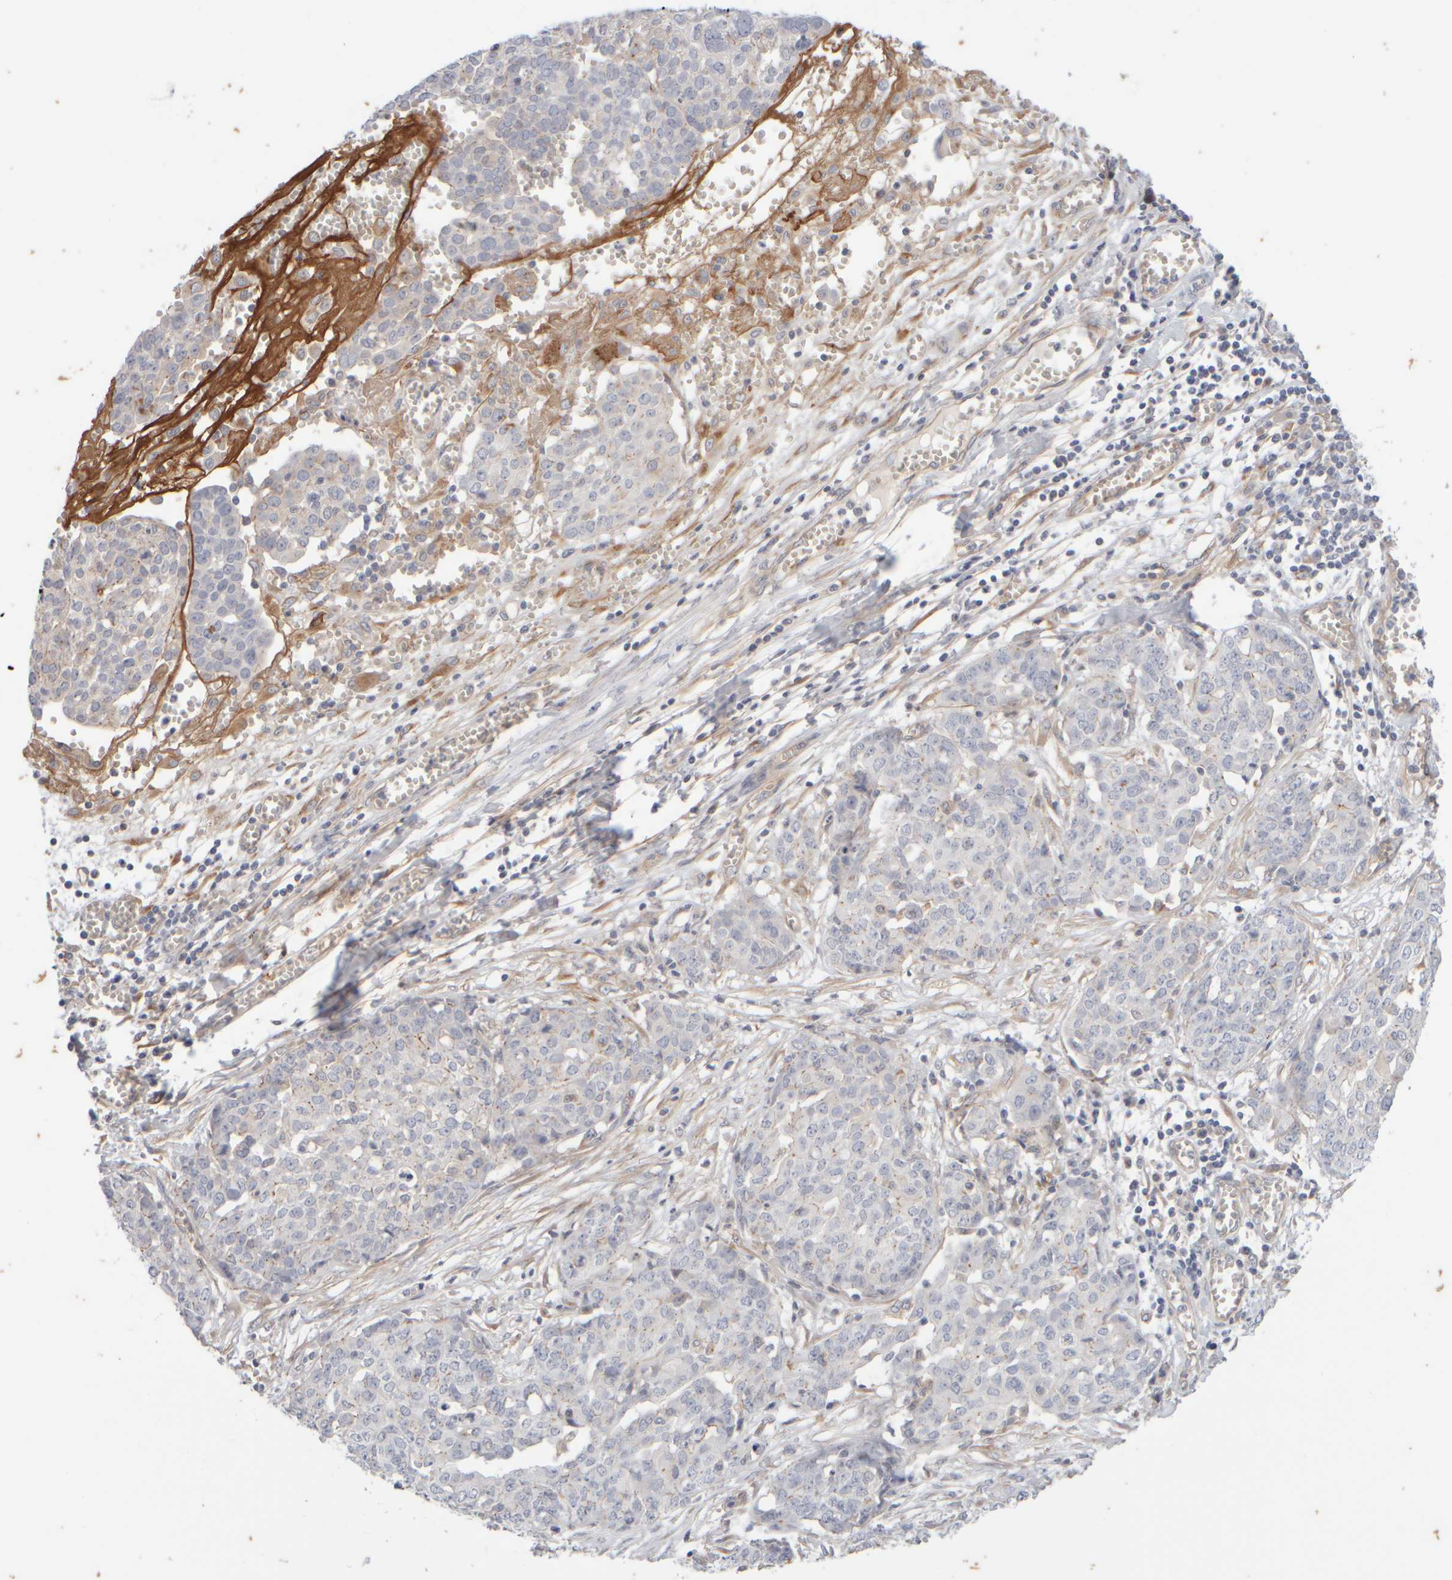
{"staining": {"intensity": "negative", "quantity": "none", "location": "none"}, "tissue": "ovarian cancer", "cell_type": "Tumor cells", "image_type": "cancer", "snomed": [{"axis": "morphology", "description": "Cystadenocarcinoma, serous, NOS"}, {"axis": "topography", "description": "Soft tissue"}, {"axis": "topography", "description": "Ovary"}], "caption": "A photomicrograph of human ovarian cancer is negative for staining in tumor cells.", "gene": "GOPC", "patient": {"sex": "female", "age": 57}}